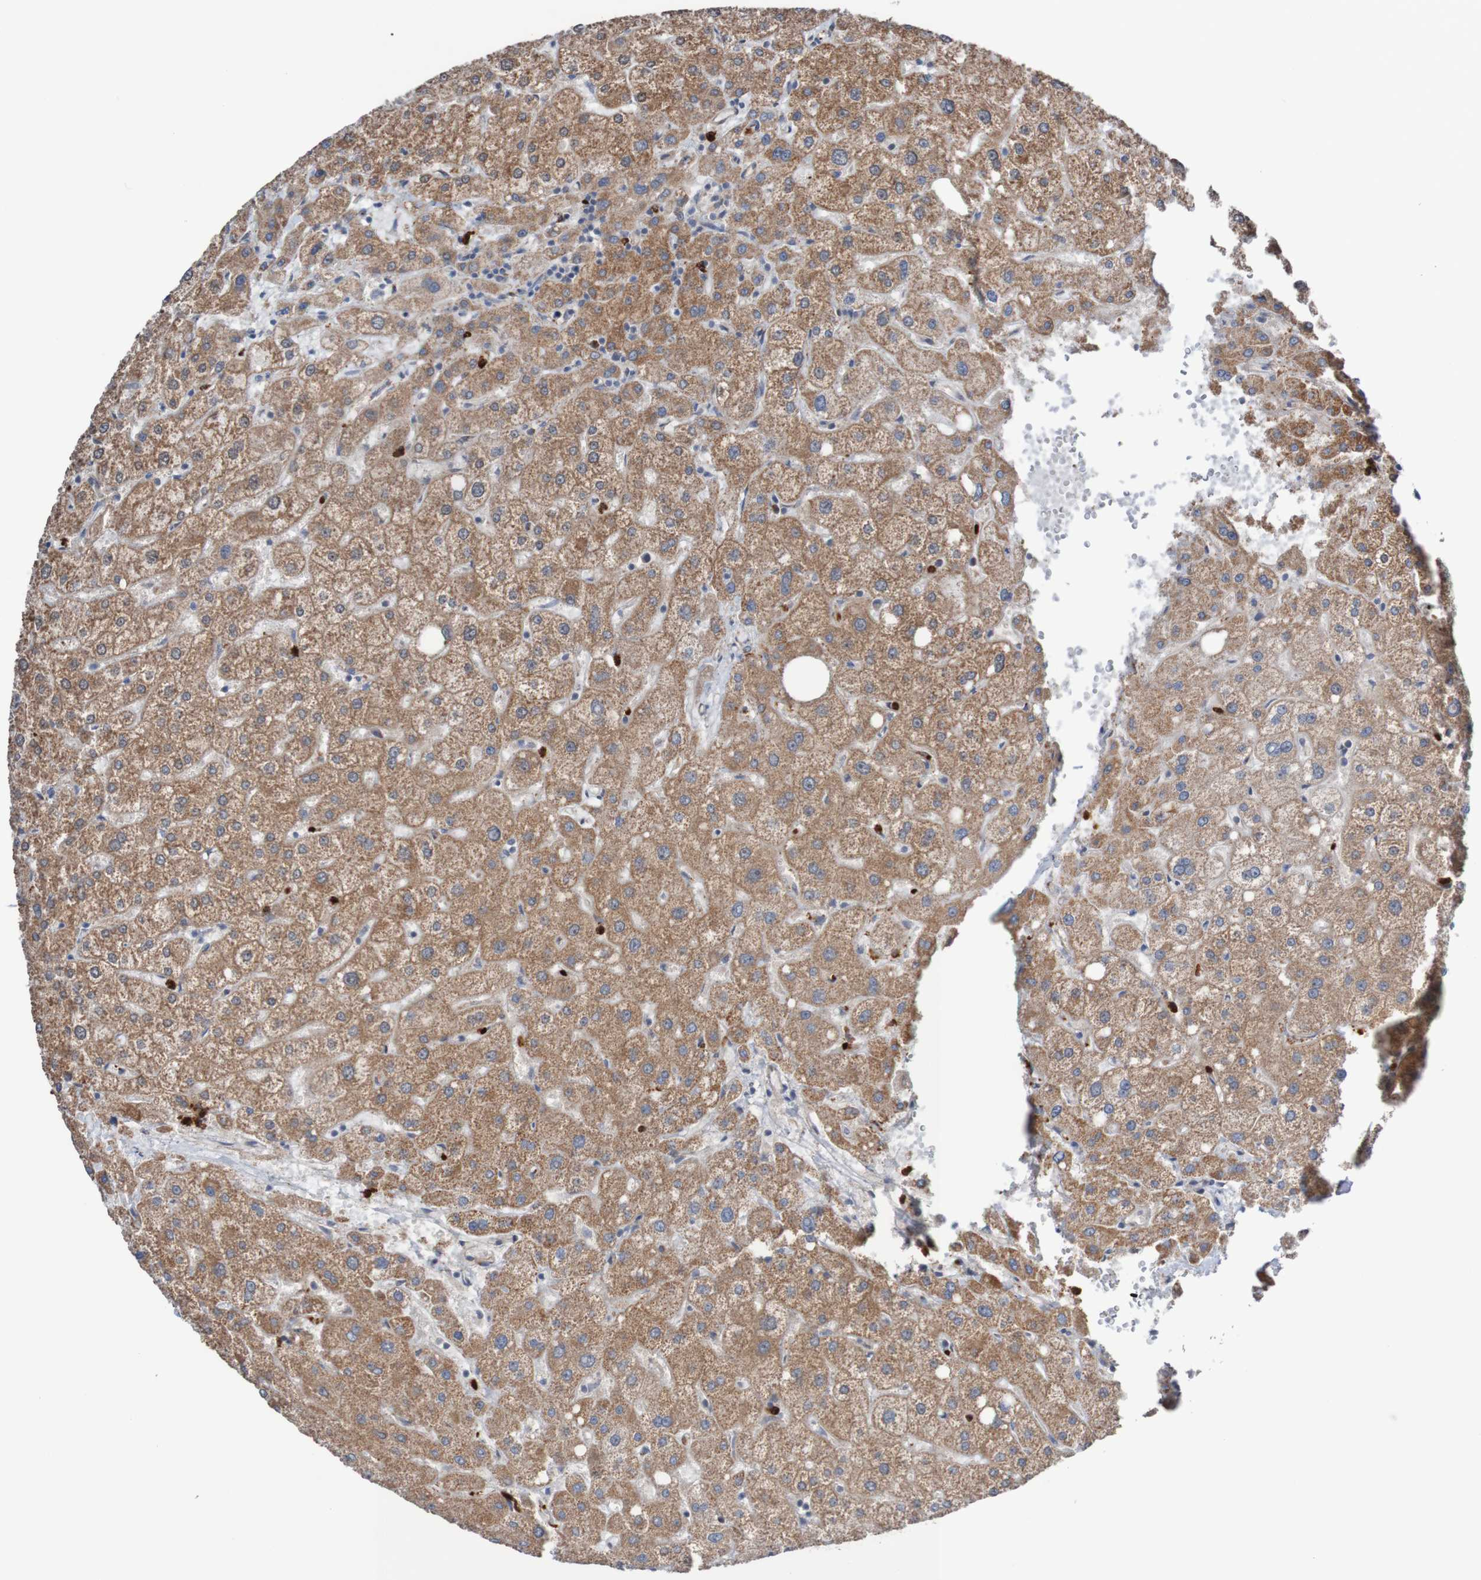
{"staining": {"intensity": "strong", "quantity": ">75%", "location": "cytoplasmic/membranous"}, "tissue": "liver", "cell_type": "Cholangiocytes", "image_type": "normal", "snomed": [{"axis": "morphology", "description": "Normal tissue, NOS"}, {"axis": "topography", "description": "Liver"}], "caption": "Brown immunohistochemical staining in unremarkable liver shows strong cytoplasmic/membranous expression in about >75% of cholangiocytes. (DAB IHC, brown staining for protein, blue staining for nuclei).", "gene": "ST8SIA6", "patient": {"sex": "male", "age": 73}}